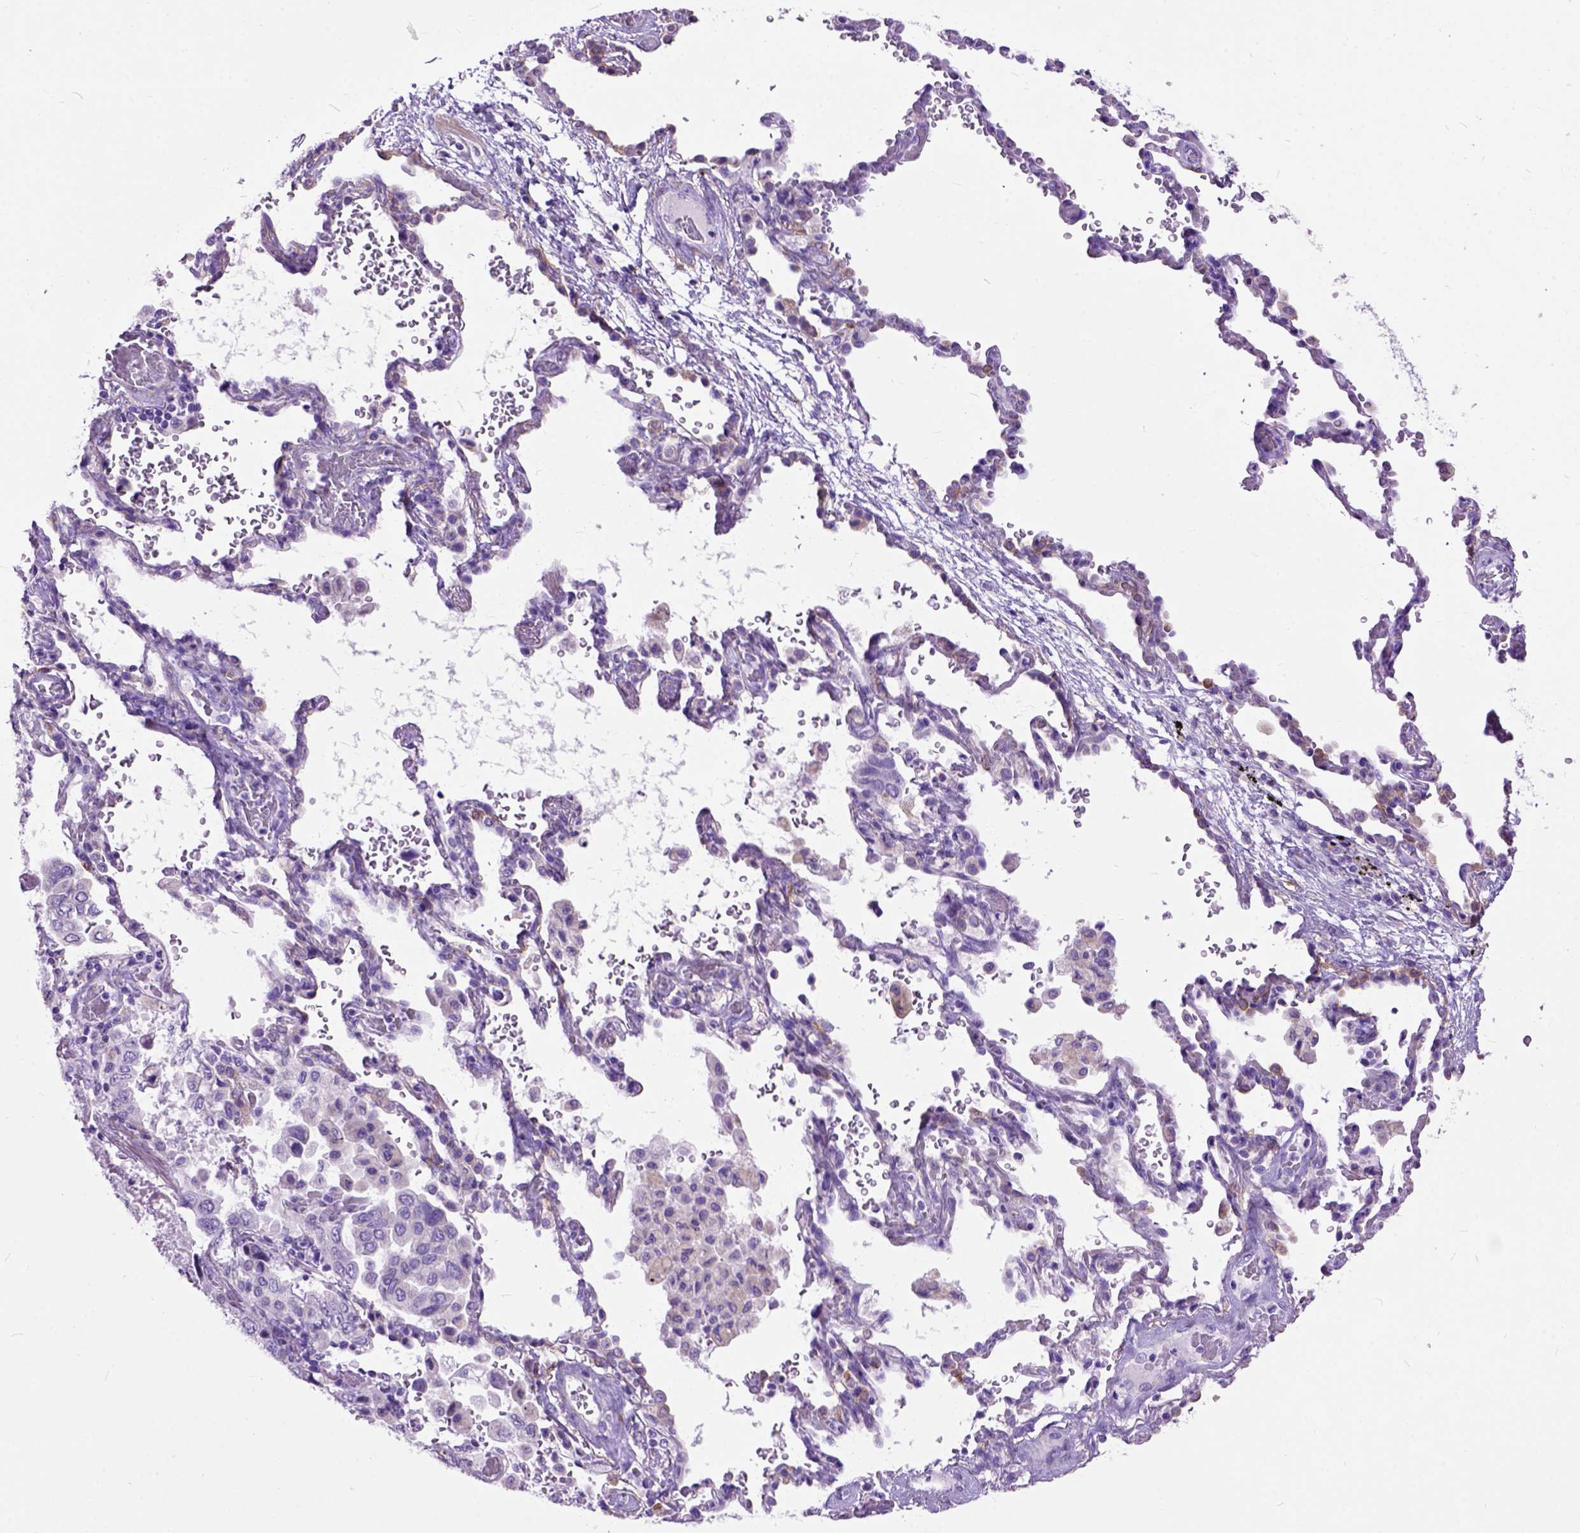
{"staining": {"intensity": "negative", "quantity": "none", "location": "none"}, "tissue": "lung cancer", "cell_type": "Tumor cells", "image_type": "cancer", "snomed": [{"axis": "morphology", "description": "Aneuploidy"}, {"axis": "morphology", "description": "Adenocarcinoma, NOS"}, {"axis": "morphology", "description": "Adenocarcinoma, metastatic, NOS"}, {"axis": "topography", "description": "Lymph node"}, {"axis": "topography", "description": "Lung"}], "caption": "Protein analysis of lung metastatic adenocarcinoma exhibits no significant positivity in tumor cells.", "gene": "MAPT", "patient": {"sex": "female", "age": 48}}